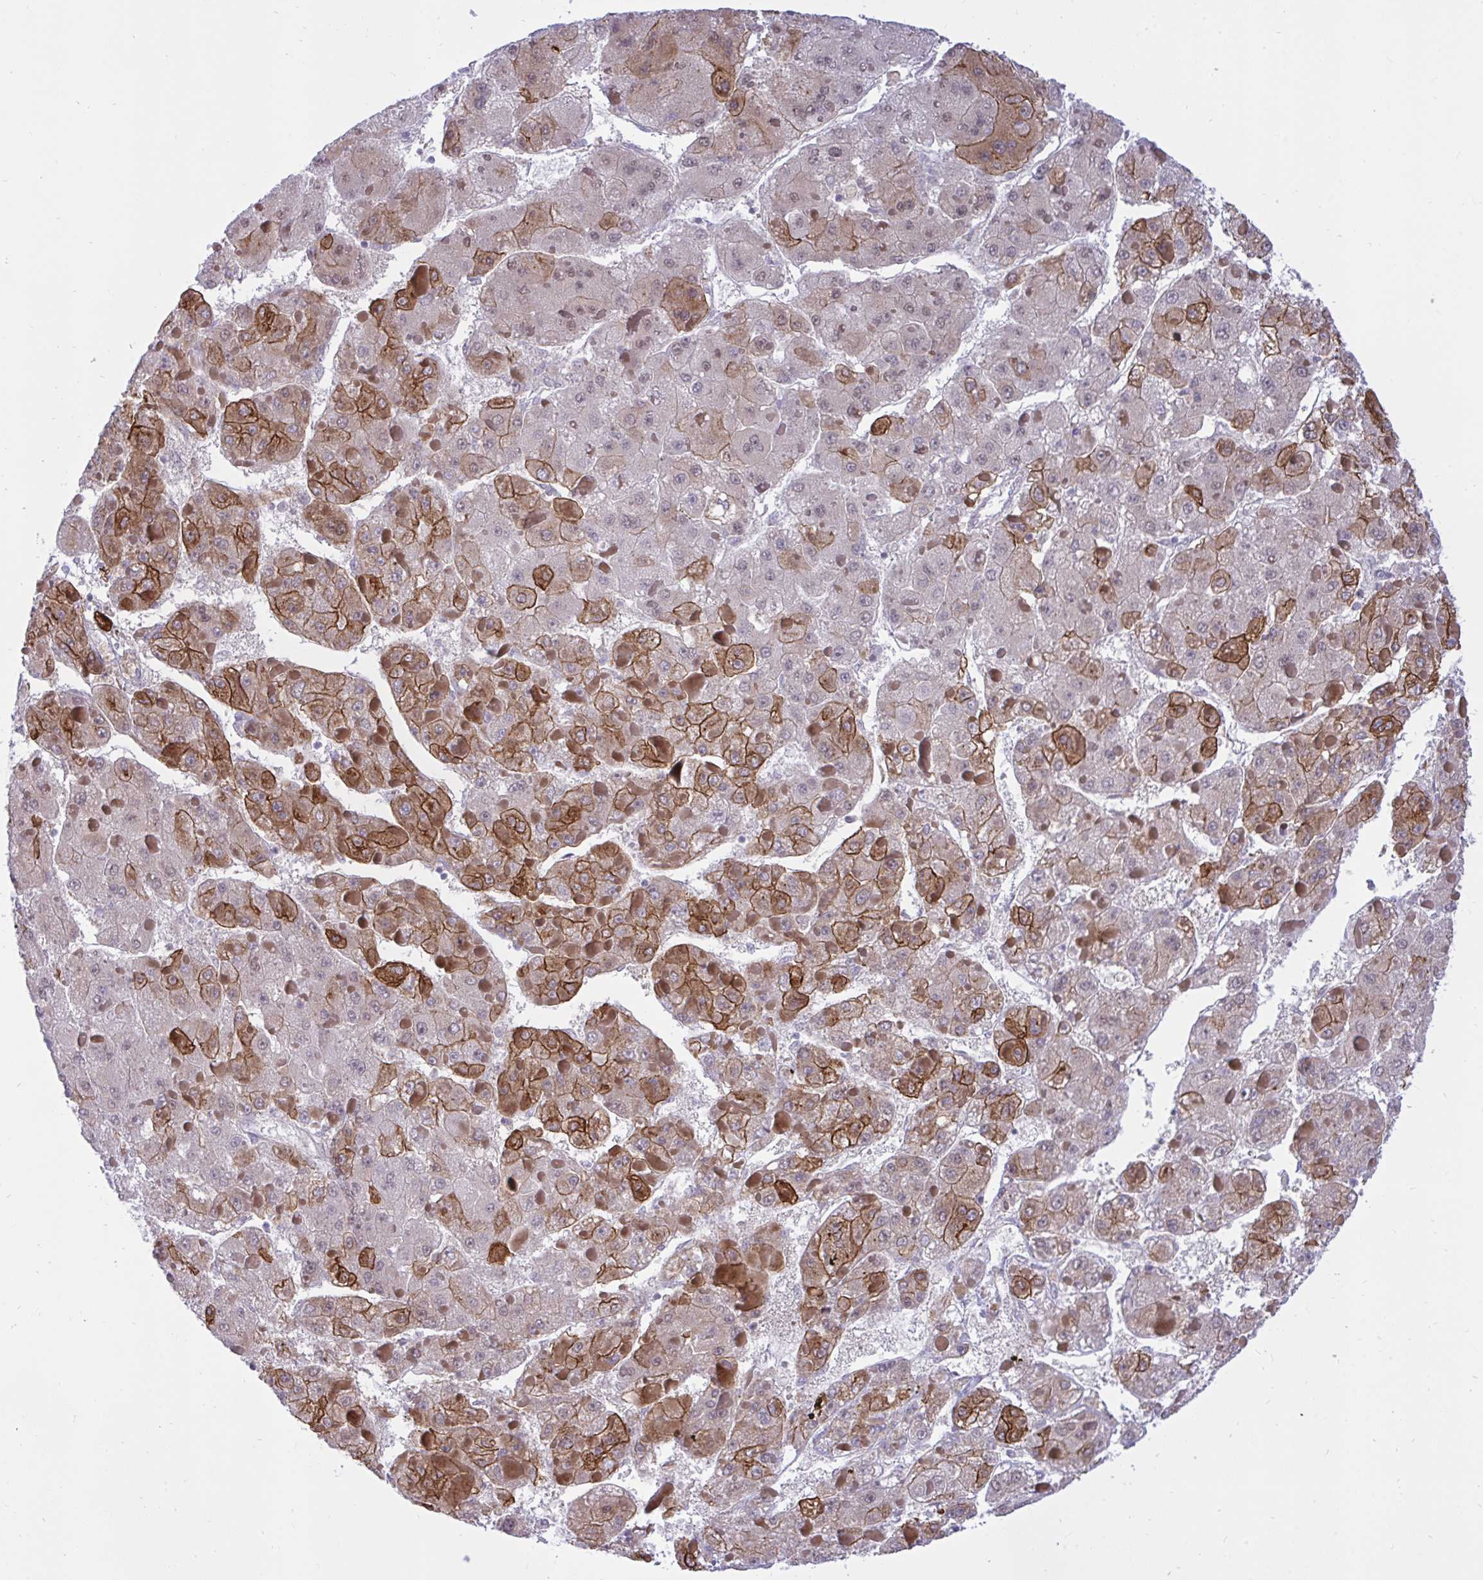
{"staining": {"intensity": "moderate", "quantity": "25%-75%", "location": "cytoplasmic/membranous"}, "tissue": "liver cancer", "cell_type": "Tumor cells", "image_type": "cancer", "snomed": [{"axis": "morphology", "description": "Carcinoma, Hepatocellular, NOS"}, {"axis": "topography", "description": "Liver"}], "caption": "This is a micrograph of IHC staining of hepatocellular carcinoma (liver), which shows moderate positivity in the cytoplasmic/membranous of tumor cells.", "gene": "EPOP", "patient": {"sex": "female", "age": 73}}